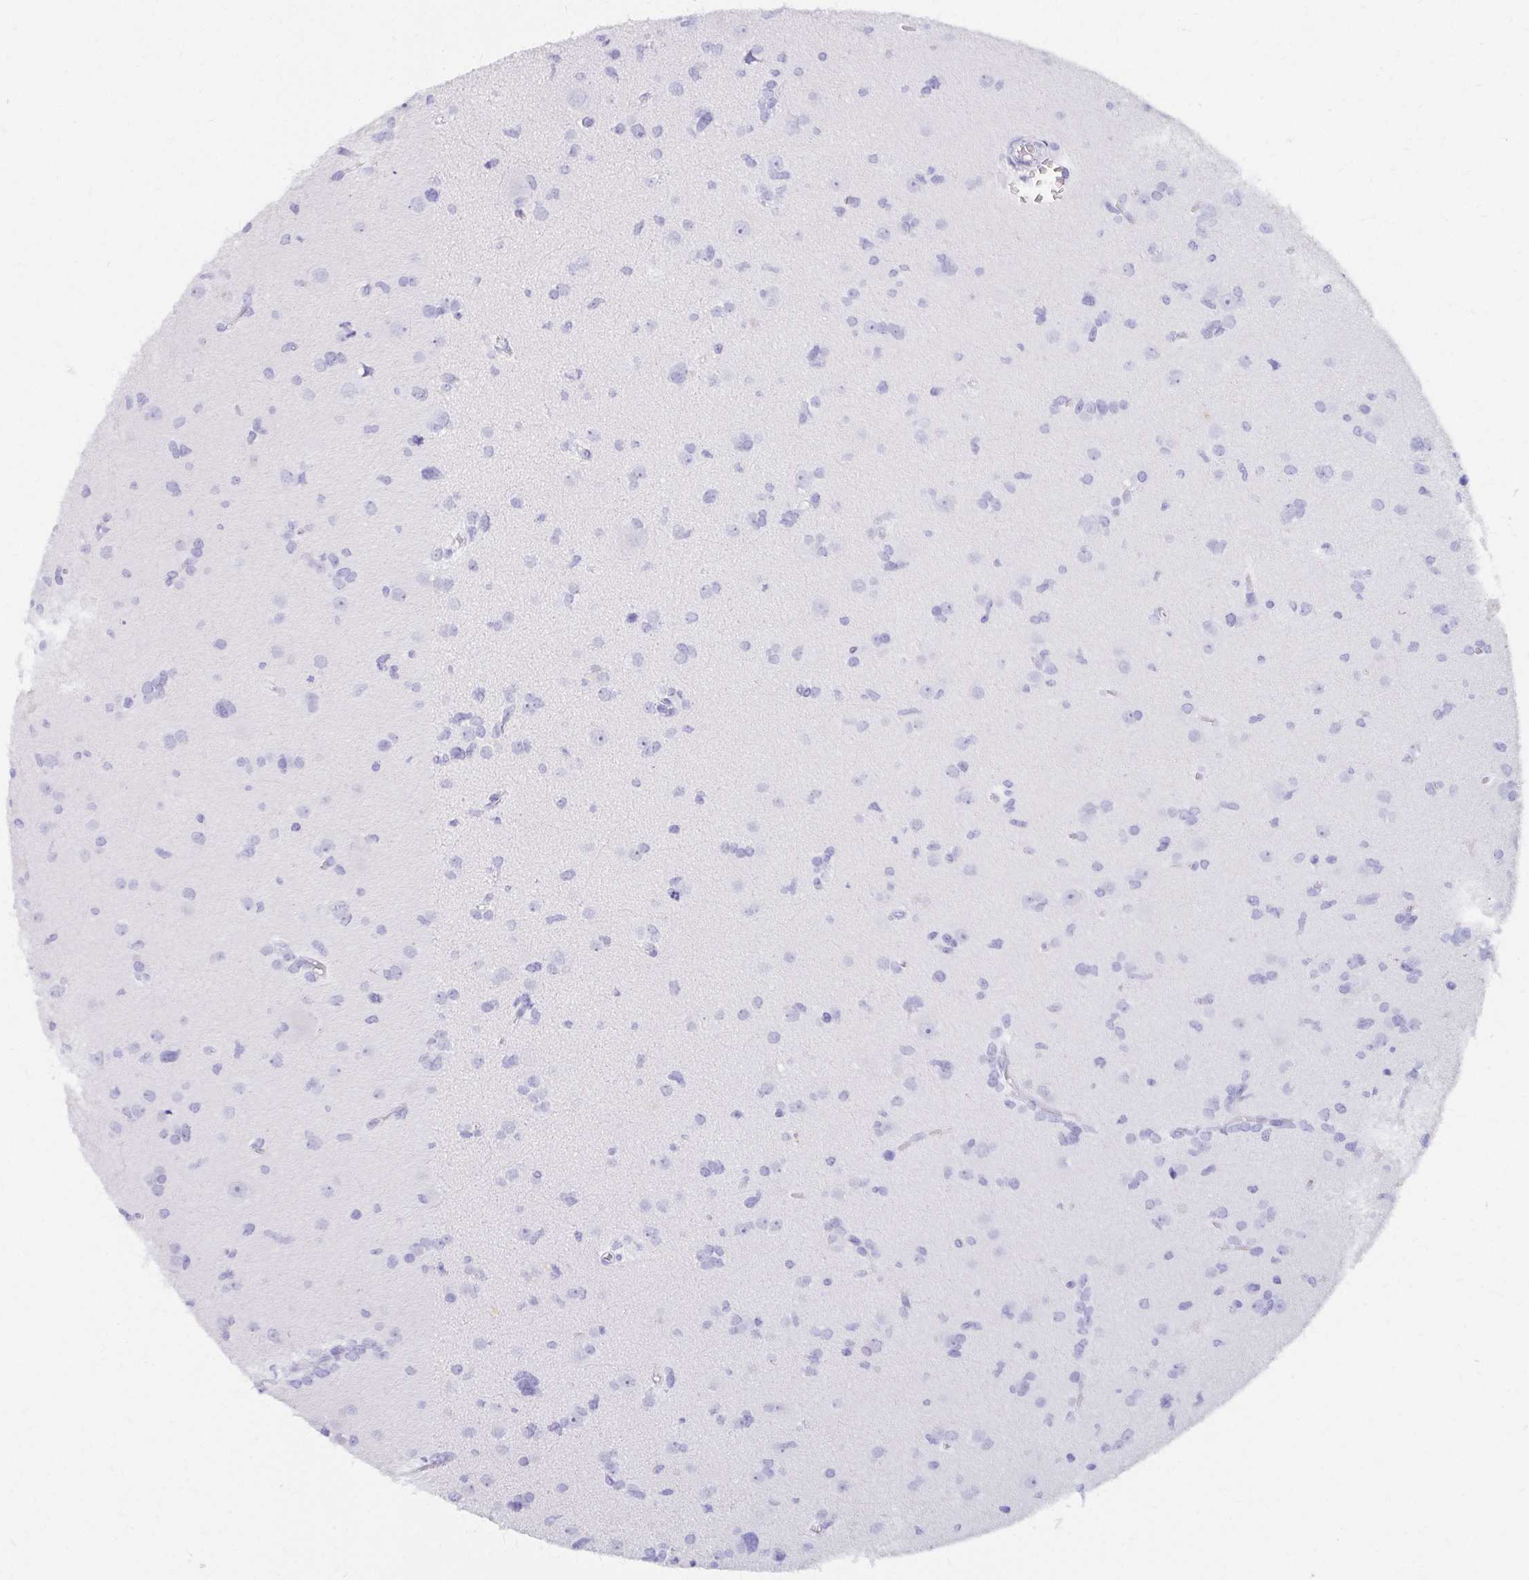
{"staining": {"intensity": "negative", "quantity": "none", "location": "none"}, "tissue": "glioma", "cell_type": "Tumor cells", "image_type": "cancer", "snomed": [{"axis": "morphology", "description": "Glioma, malignant, High grade"}, {"axis": "topography", "description": "Brain"}], "caption": "This is an IHC micrograph of malignant high-grade glioma. There is no positivity in tumor cells.", "gene": "DPEP3", "patient": {"sex": "male", "age": 23}}